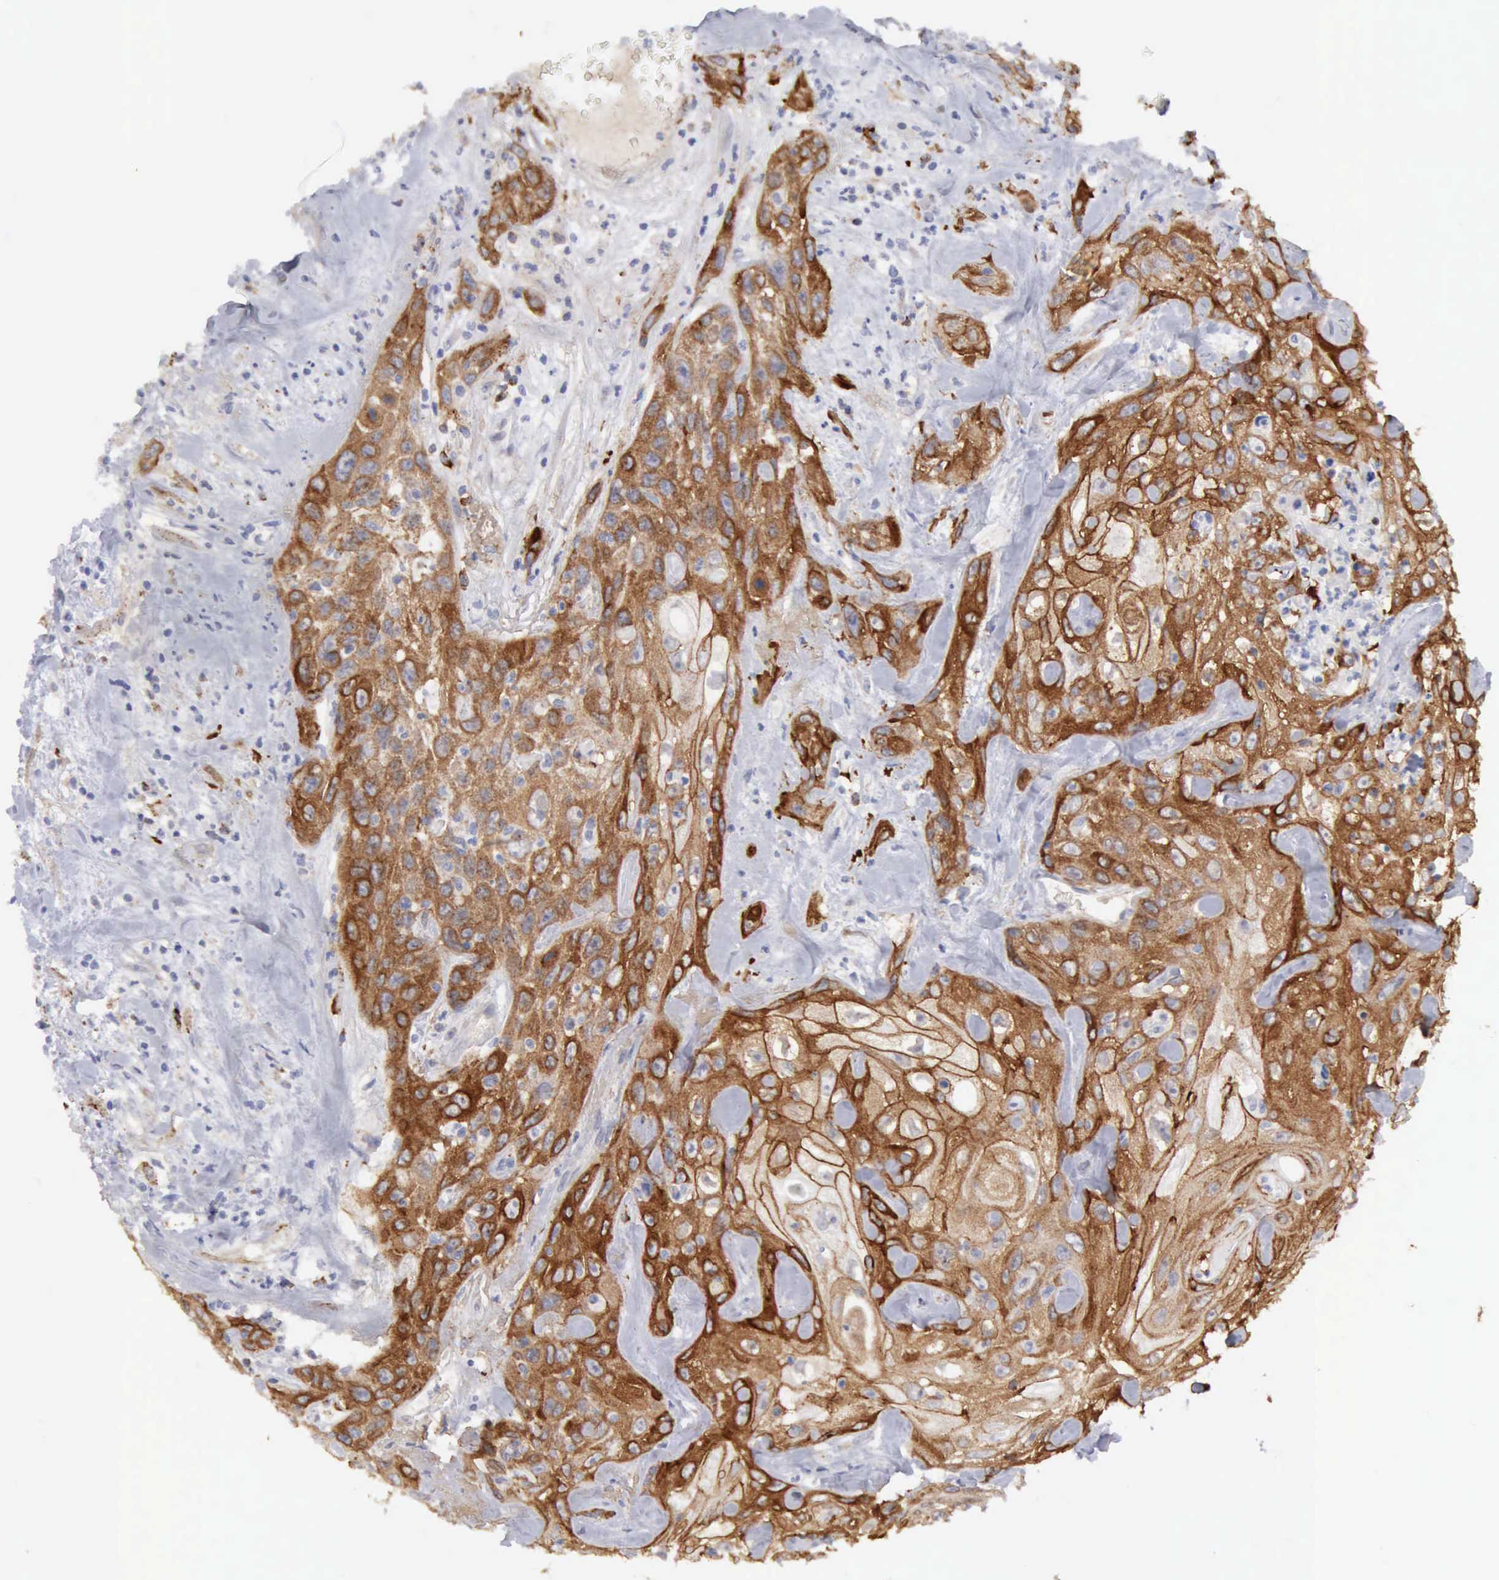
{"staining": {"intensity": "moderate", "quantity": ">75%", "location": "cytoplasmic/membranous"}, "tissue": "urothelial cancer", "cell_type": "Tumor cells", "image_type": "cancer", "snomed": [{"axis": "morphology", "description": "Urothelial carcinoma, High grade"}, {"axis": "topography", "description": "Urinary bladder"}], "caption": "Tumor cells display medium levels of moderate cytoplasmic/membranous staining in approximately >75% of cells in human urothelial carcinoma (high-grade).", "gene": "TFRC", "patient": {"sex": "female", "age": 84}}